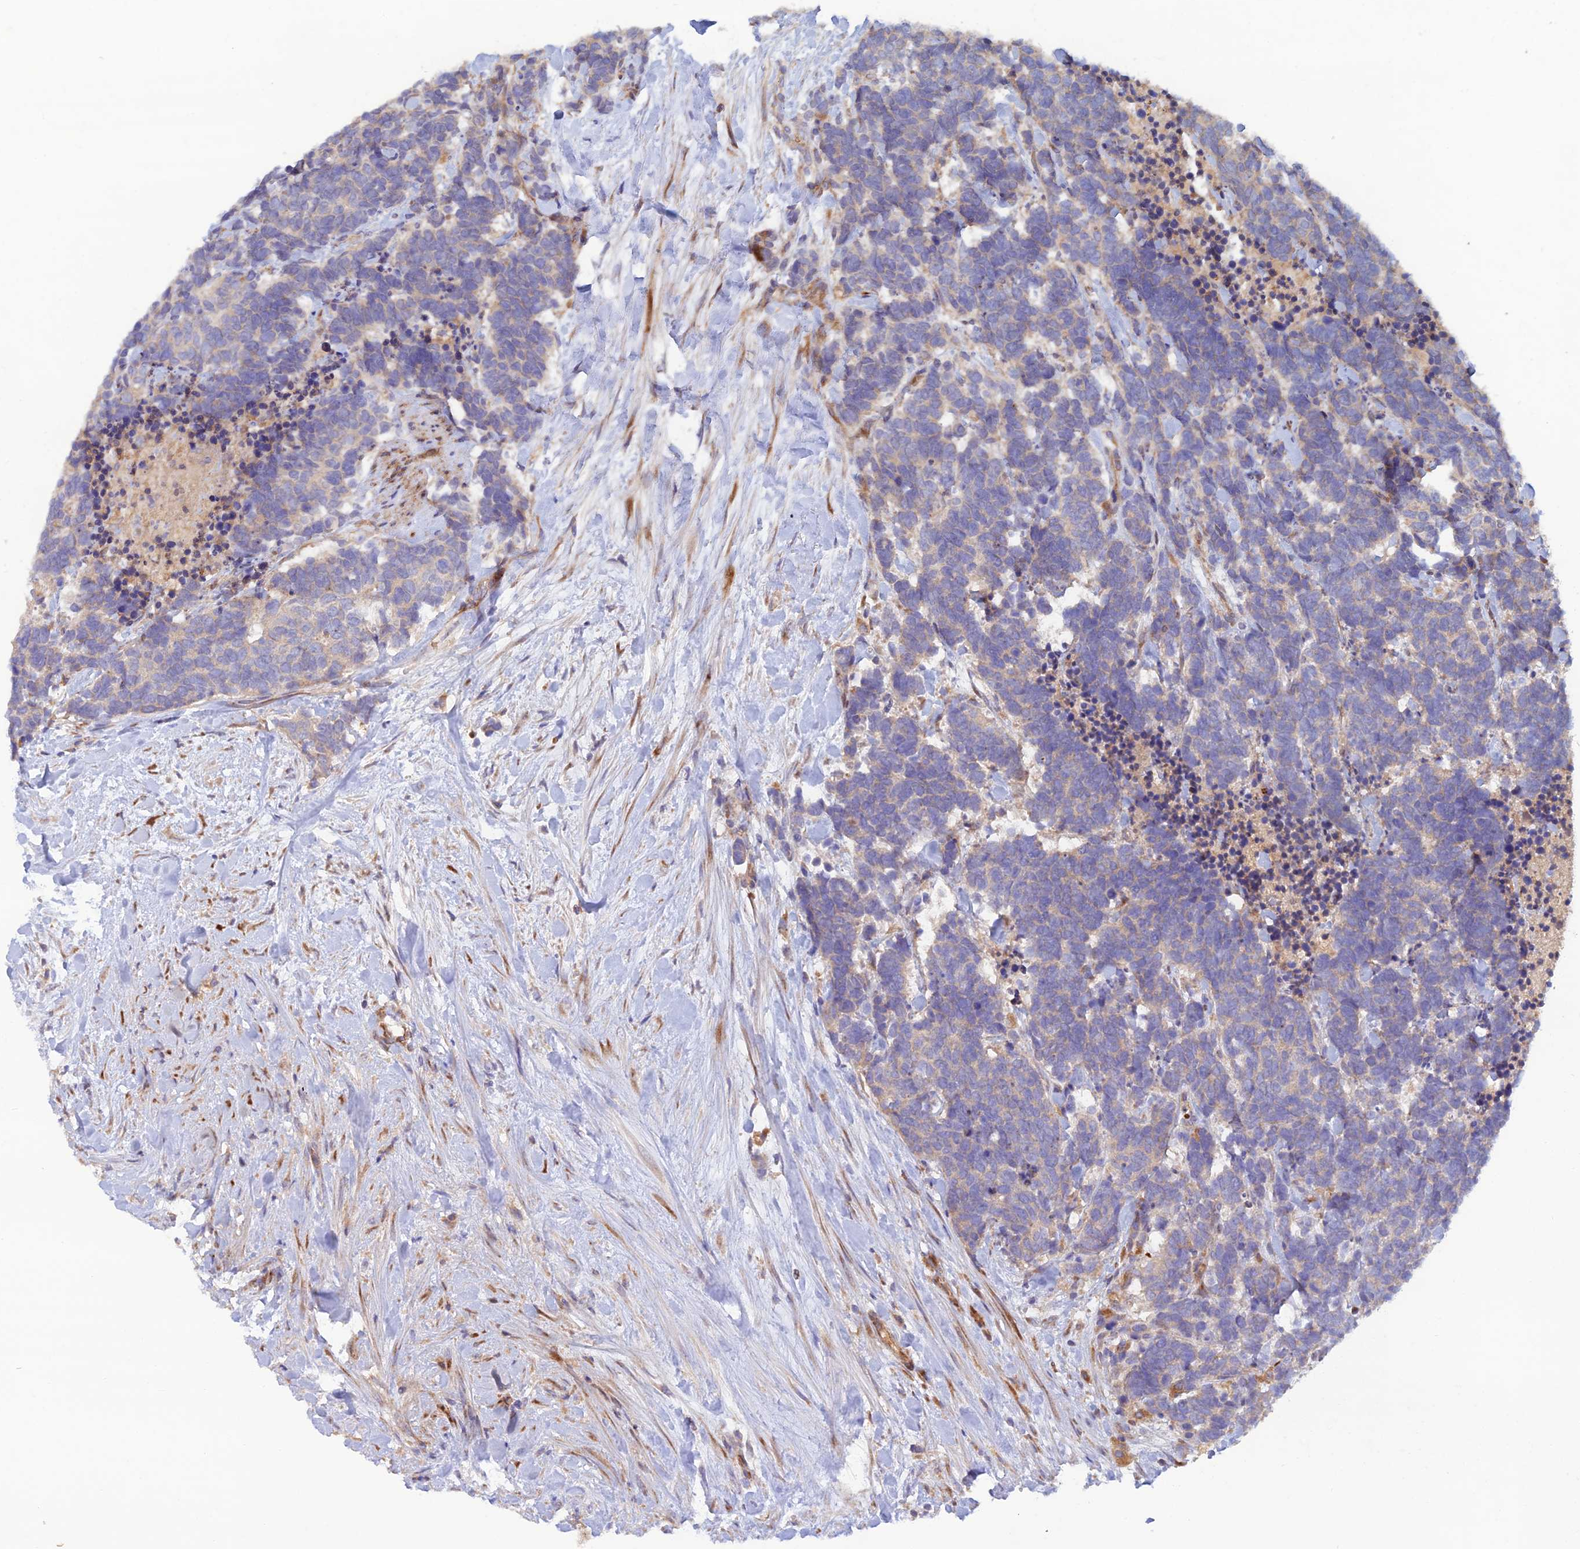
{"staining": {"intensity": "weak", "quantity": "<25%", "location": "cytoplasmic/membranous"}, "tissue": "carcinoid", "cell_type": "Tumor cells", "image_type": "cancer", "snomed": [{"axis": "morphology", "description": "Carcinoma, NOS"}, {"axis": "morphology", "description": "Carcinoid, malignant, NOS"}, {"axis": "topography", "description": "Prostate"}], "caption": "There is no significant expression in tumor cells of malignant carcinoid.", "gene": "GMCL1", "patient": {"sex": "male", "age": 57}}